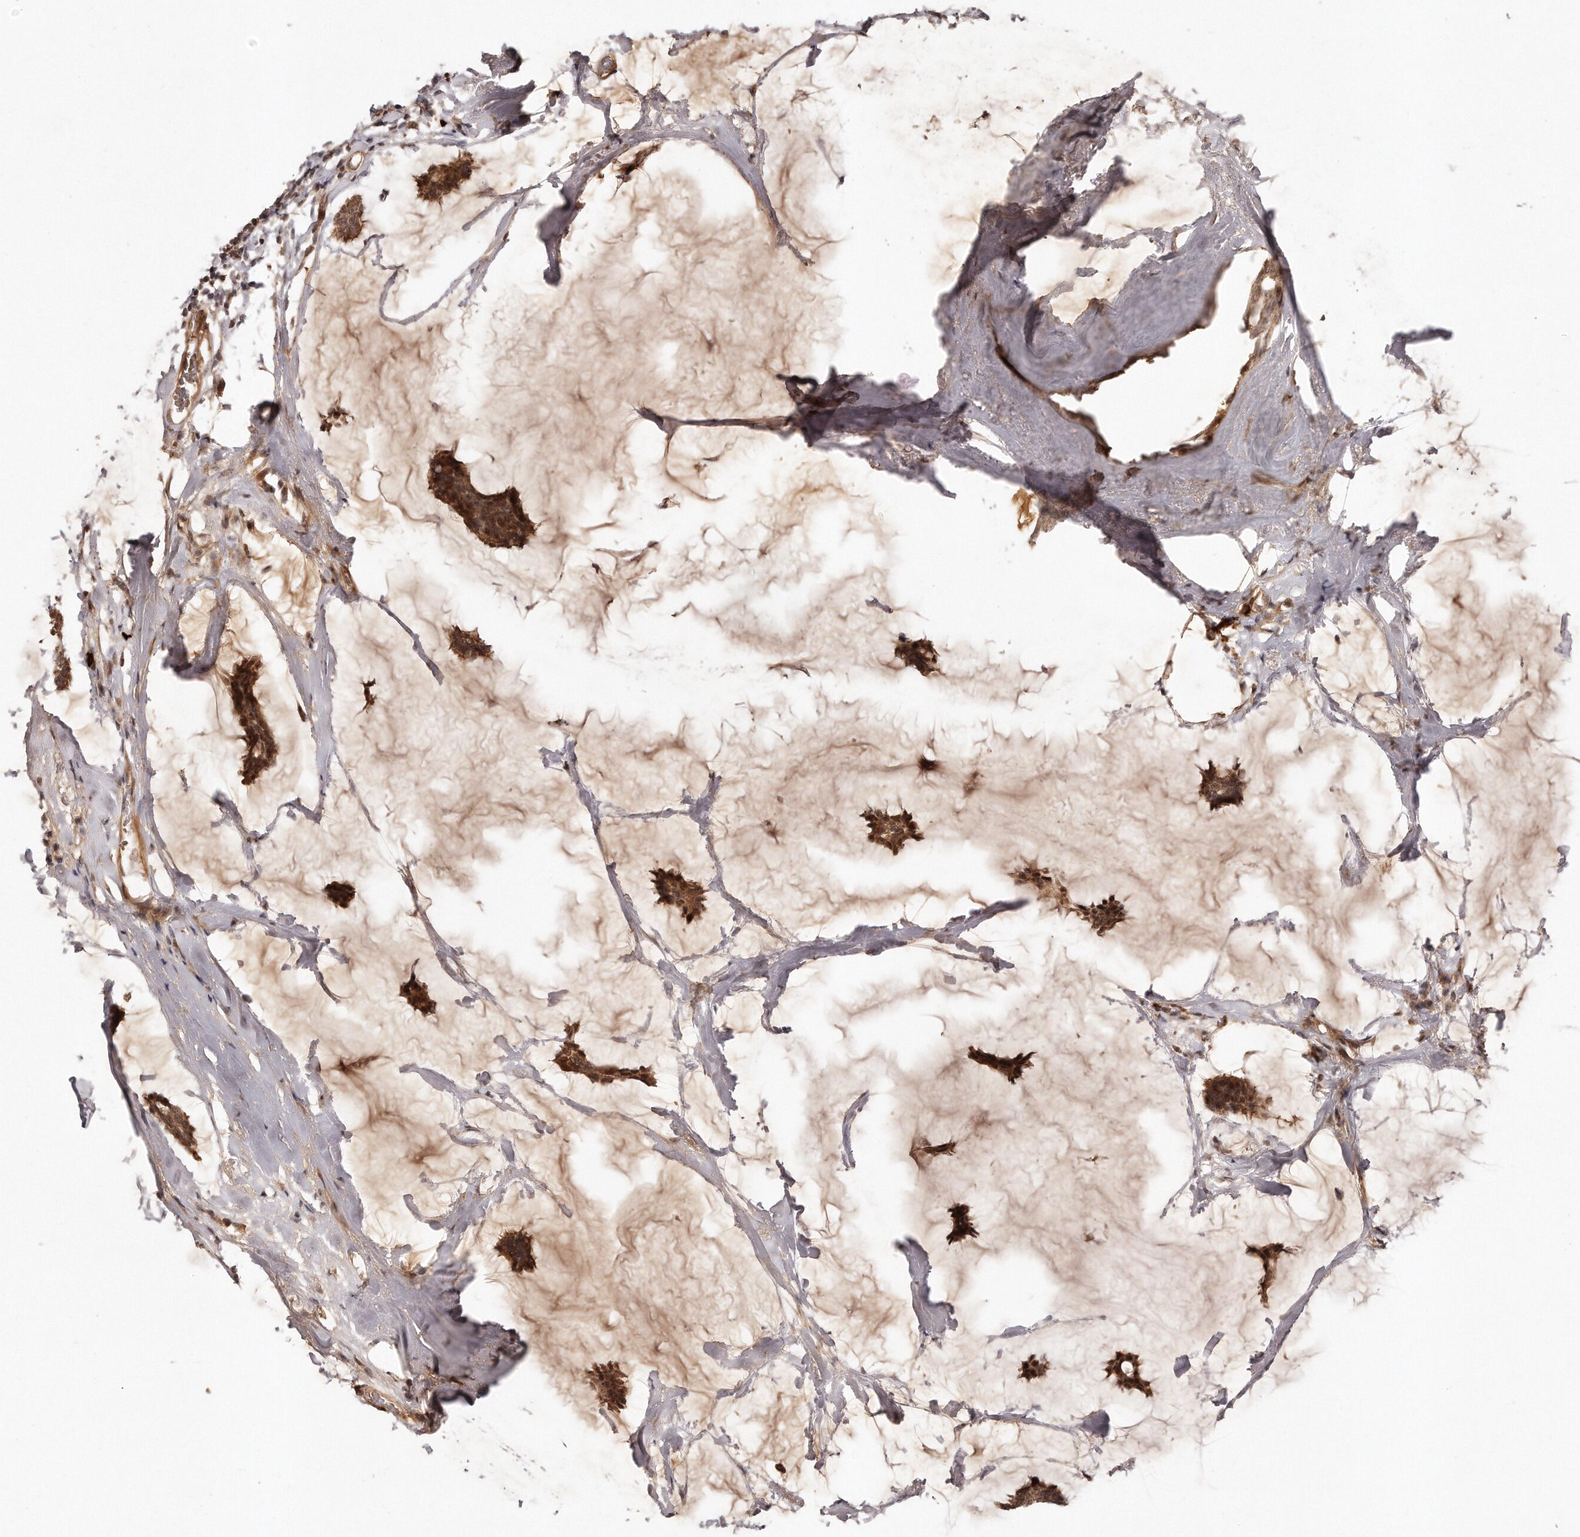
{"staining": {"intensity": "moderate", "quantity": ">75%", "location": "cytoplasmic/membranous,nuclear"}, "tissue": "breast cancer", "cell_type": "Tumor cells", "image_type": "cancer", "snomed": [{"axis": "morphology", "description": "Duct carcinoma"}, {"axis": "topography", "description": "Breast"}], "caption": "Immunohistochemical staining of intraductal carcinoma (breast) exhibits moderate cytoplasmic/membranous and nuclear protein positivity in approximately >75% of tumor cells.", "gene": "SOX4", "patient": {"sex": "female", "age": 93}}